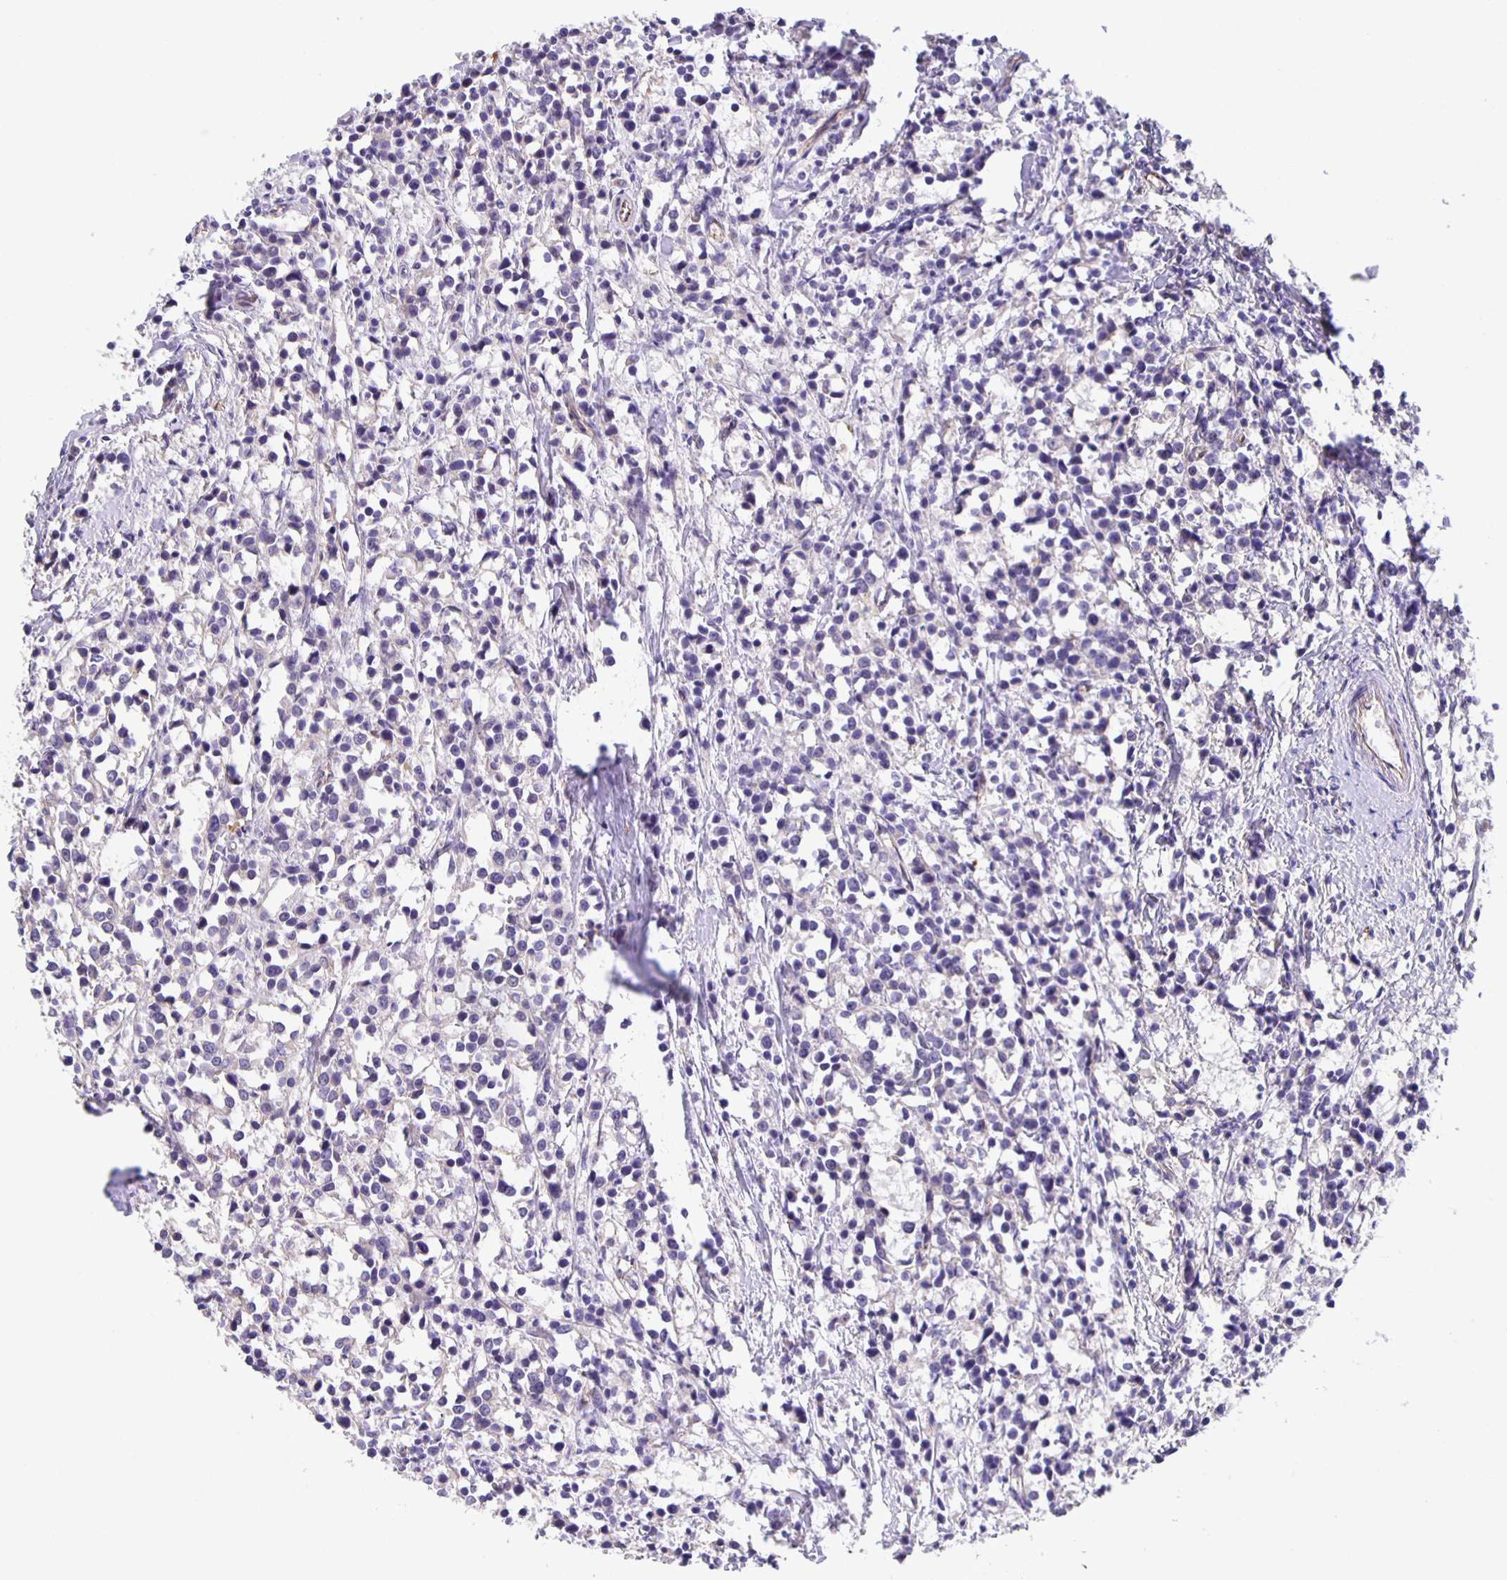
{"staining": {"intensity": "negative", "quantity": "none", "location": "none"}, "tissue": "breast cancer", "cell_type": "Tumor cells", "image_type": "cancer", "snomed": [{"axis": "morphology", "description": "Duct carcinoma"}, {"axis": "topography", "description": "Breast"}], "caption": "The photomicrograph reveals no staining of tumor cells in breast cancer (invasive ductal carcinoma). Nuclei are stained in blue.", "gene": "JMJD4", "patient": {"sex": "female", "age": 80}}